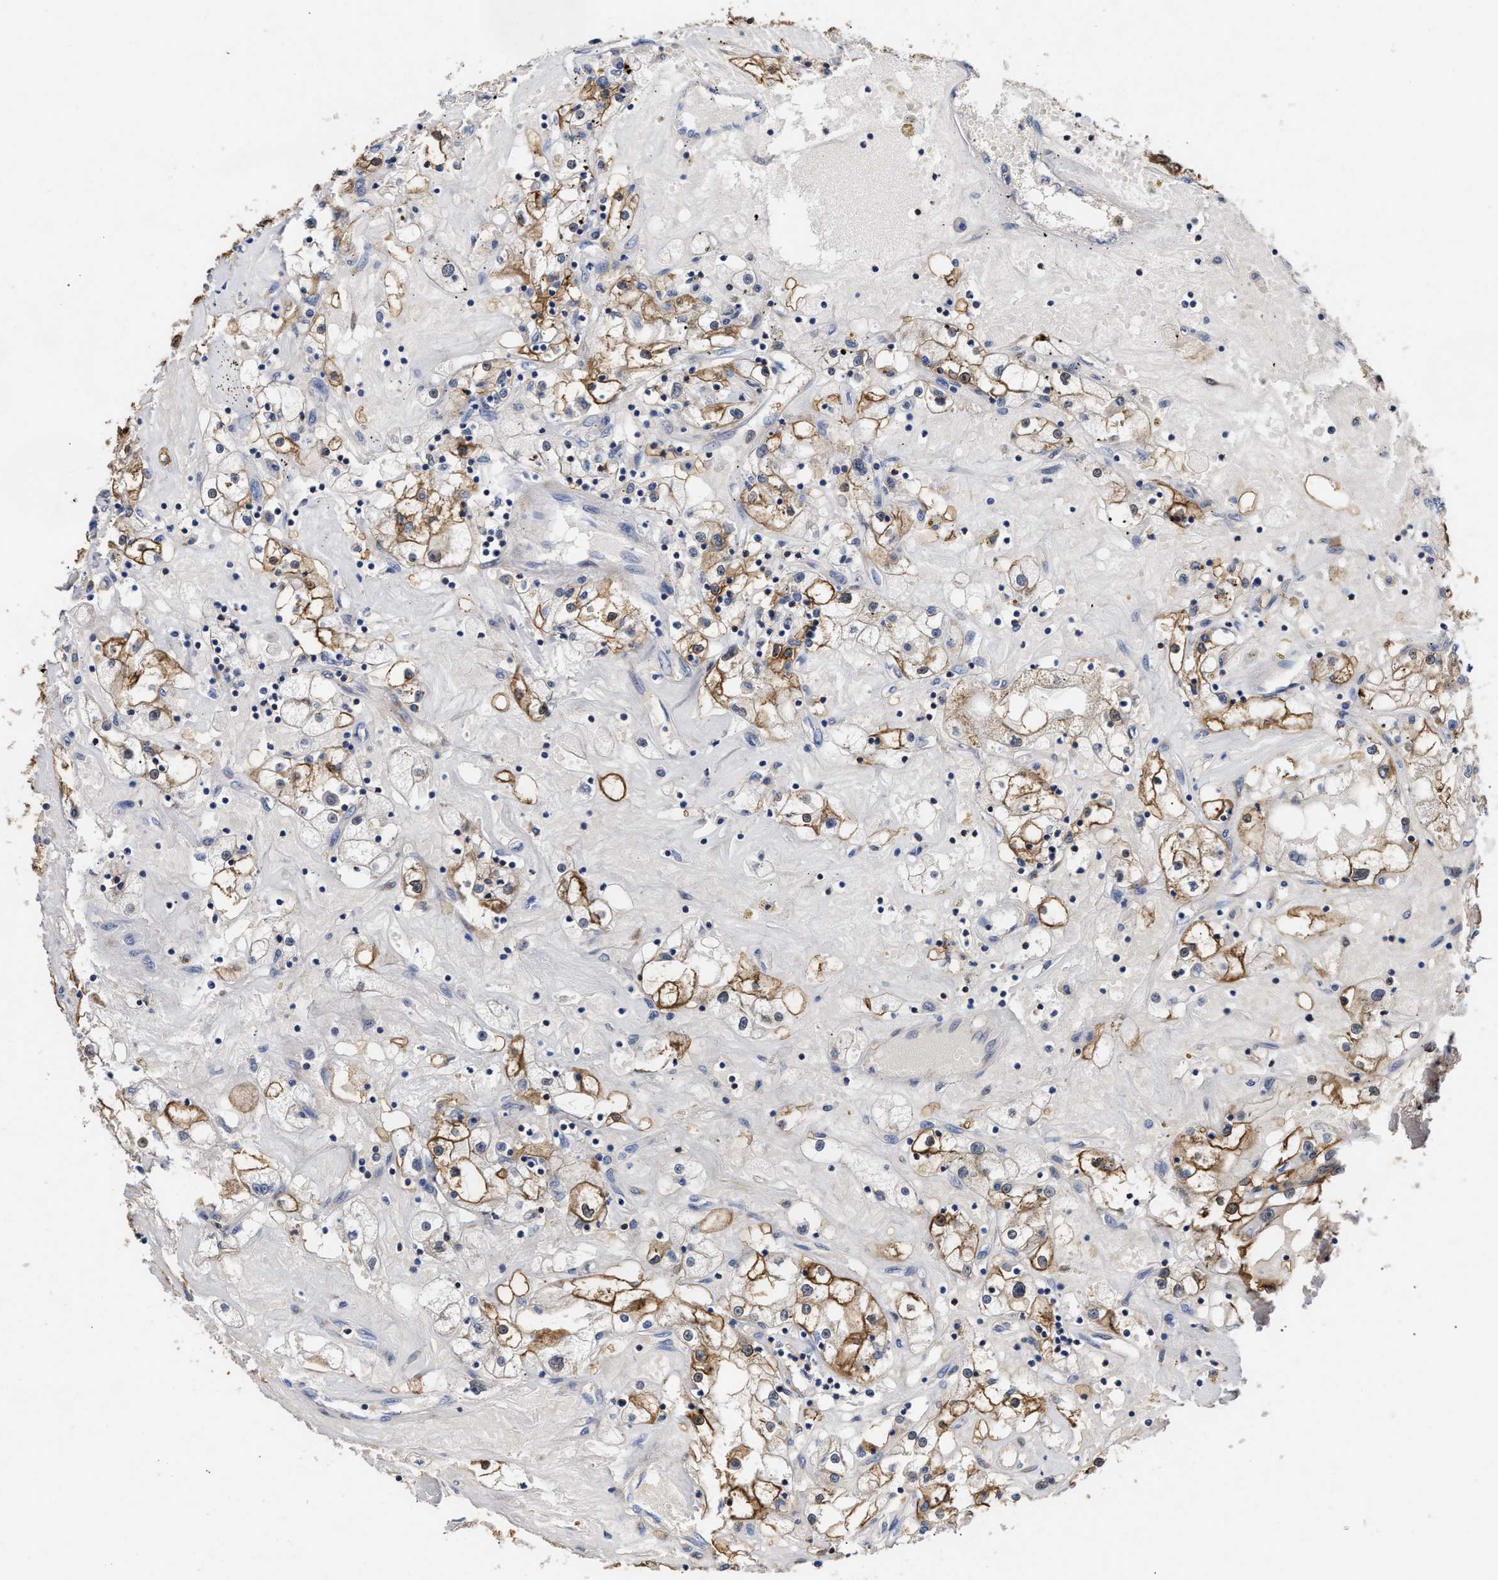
{"staining": {"intensity": "moderate", "quantity": "25%-75%", "location": "cytoplasmic/membranous"}, "tissue": "renal cancer", "cell_type": "Tumor cells", "image_type": "cancer", "snomed": [{"axis": "morphology", "description": "Adenocarcinoma, NOS"}, {"axis": "topography", "description": "Kidney"}], "caption": "IHC of renal adenocarcinoma reveals medium levels of moderate cytoplasmic/membranous expression in about 25%-75% of tumor cells.", "gene": "KLHDC1", "patient": {"sex": "male", "age": 56}}